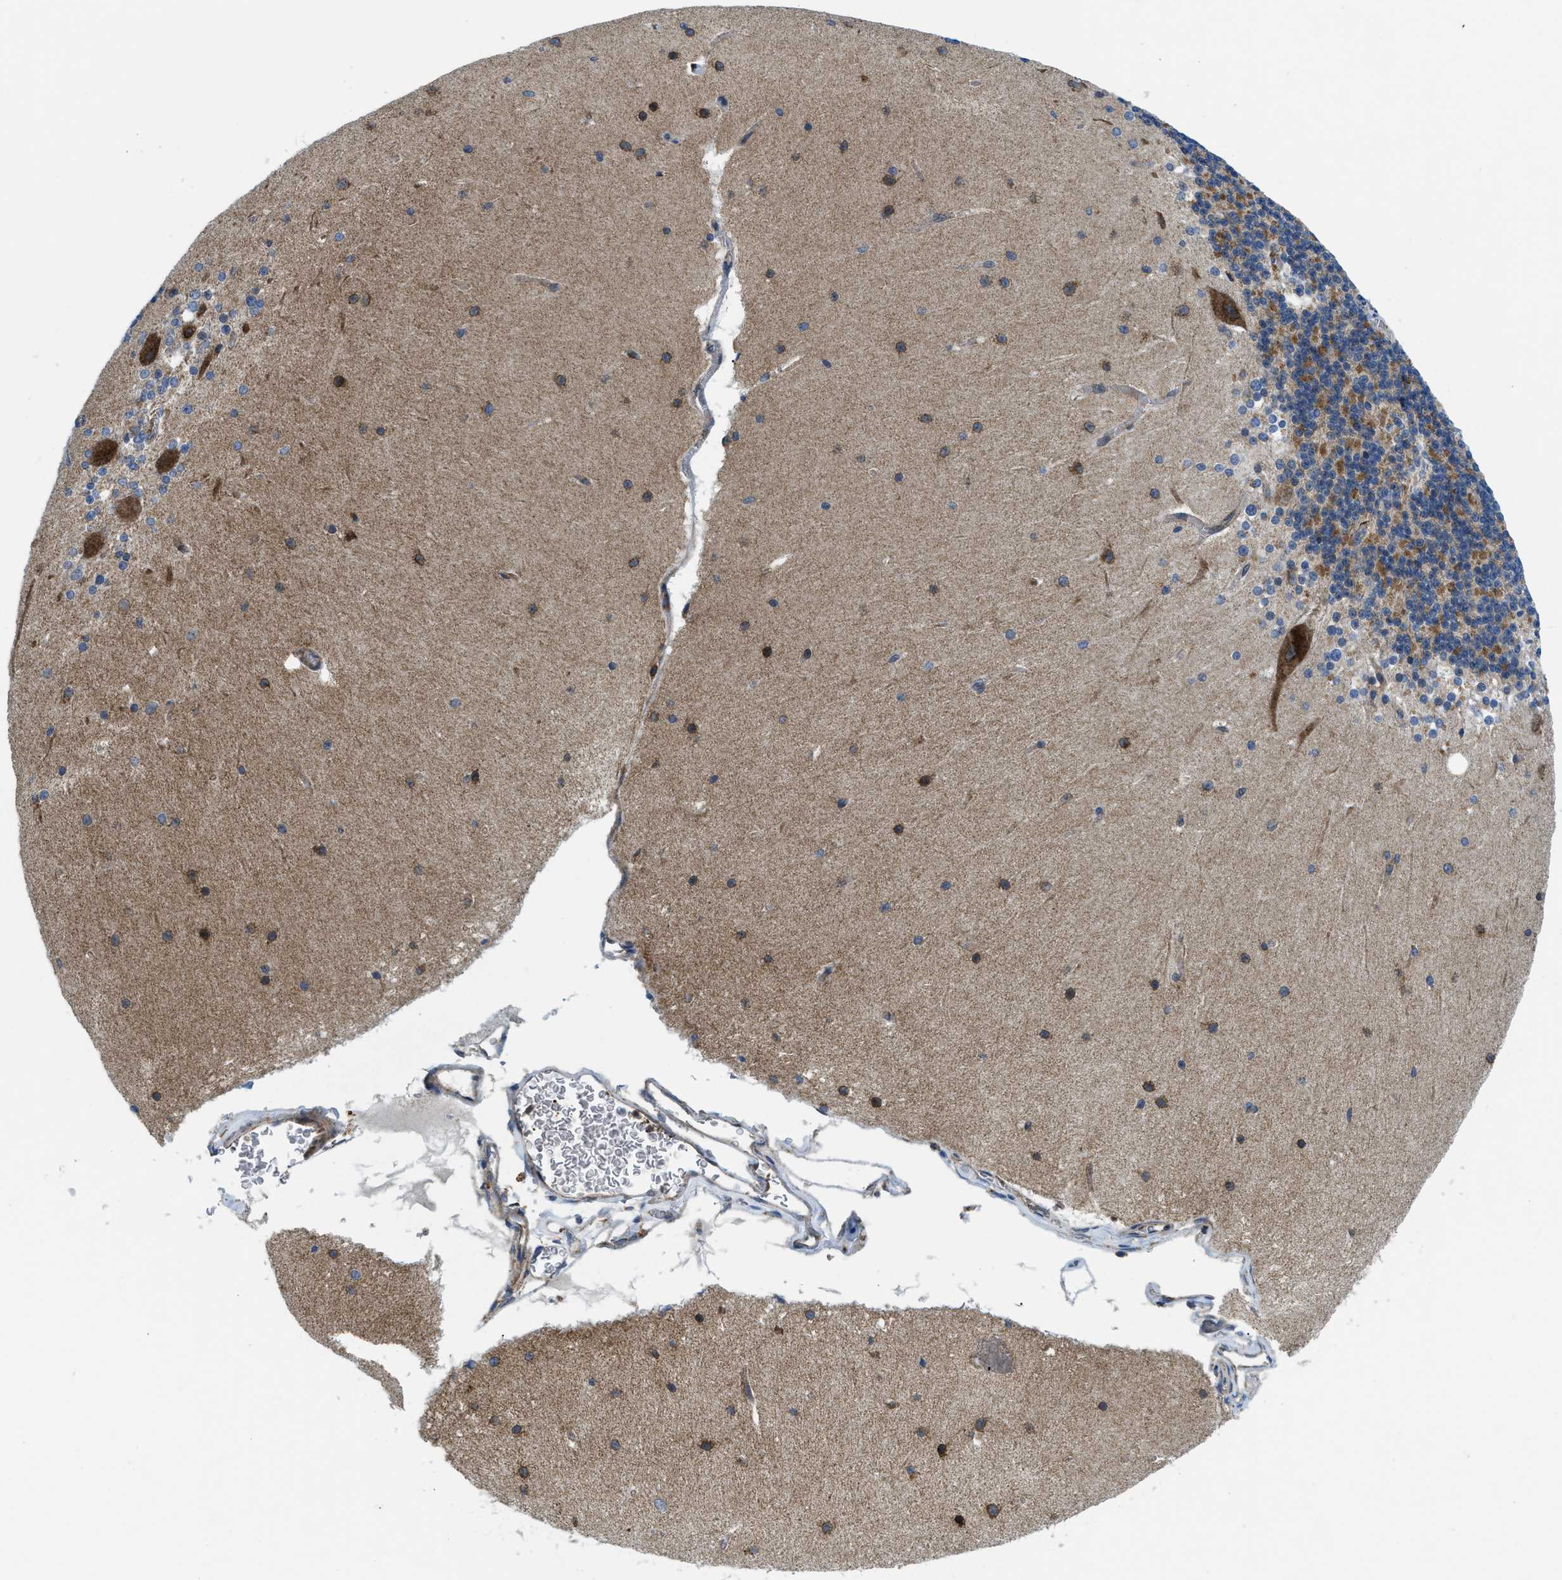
{"staining": {"intensity": "strong", "quantity": "25%-75%", "location": "cytoplasmic/membranous"}, "tissue": "cerebellum", "cell_type": "Cells in granular layer", "image_type": "normal", "snomed": [{"axis": "morphology", "description": "Normal tissue, NOS"}, {"axis": "topography", "description": "Cerebellum"}], "caption": "The histopathology image demonstrates staining of unremarkable cerebellum, revealing strong cytoplasmic/membranous protein expression (brown color) within cells in granular layer.", "gene": "CSPG4", "patient": {"sex": "female", "age": 19}}